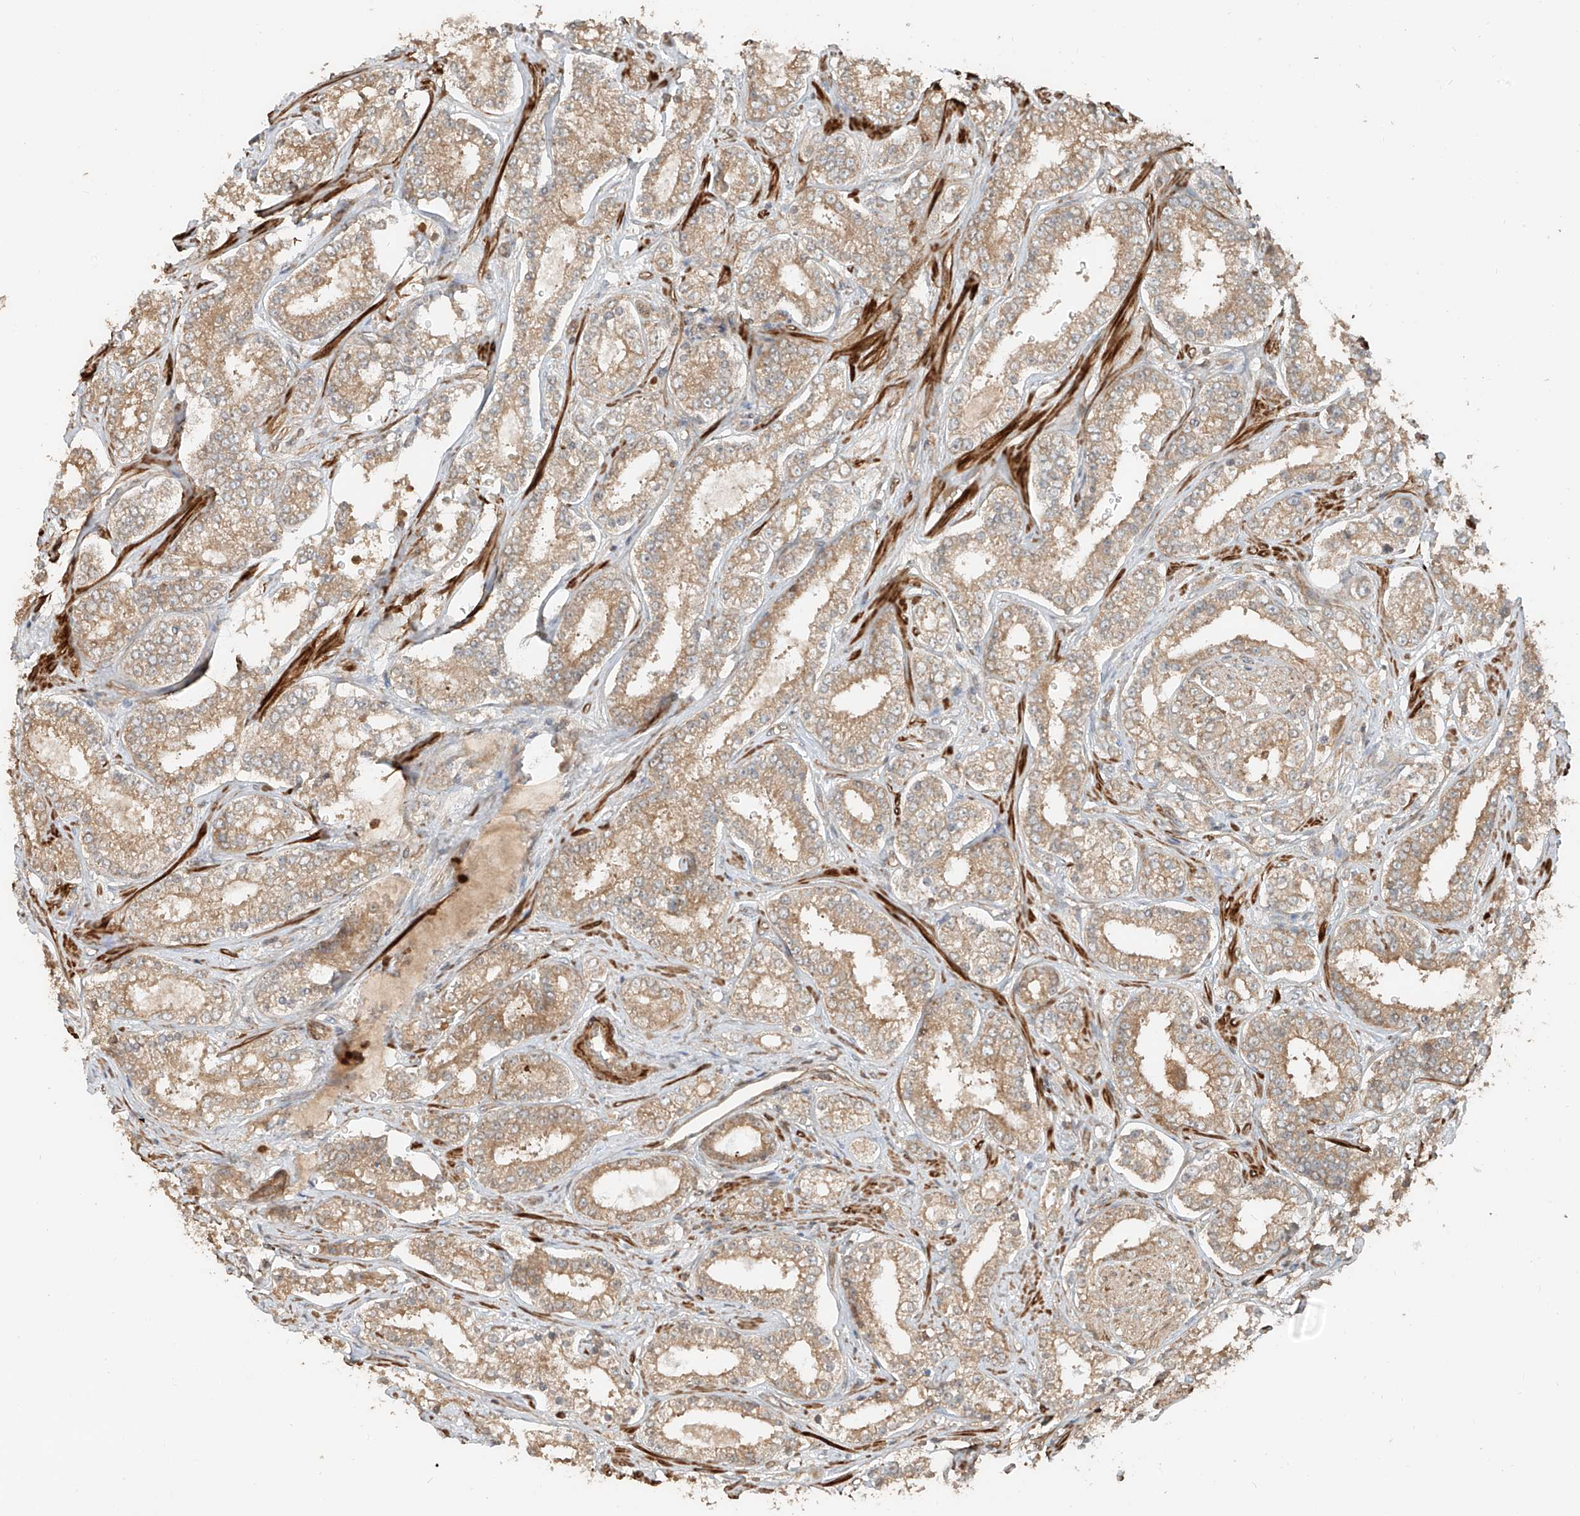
{"staining": {"intensity": "weak", "quantity": ">75%", "location": "cytoplasmic/membranous"}, "tissue": "prostate cancer", "cell_type": "Tumor cells", "image_type": "cancer", "snomed": [{"axis": "morphology", "description": "Normal tissue, NOS"}, {"axis": "morphology", "description": "Adenocarcinoma, High grade"}, {"axis": "topography", "description": "Prostate"}], "caption": "Brown immunohistochemical staining in human prostate high-grade adenocarcinoma demonstrates weak cytoplasmic/membranous positivity in about >75% of tumor cells. (DAB IHC with brightfield microscopy, high magnification).", "gene": "ANKZF1", "patient": {"sex": "male", "age": 83}}